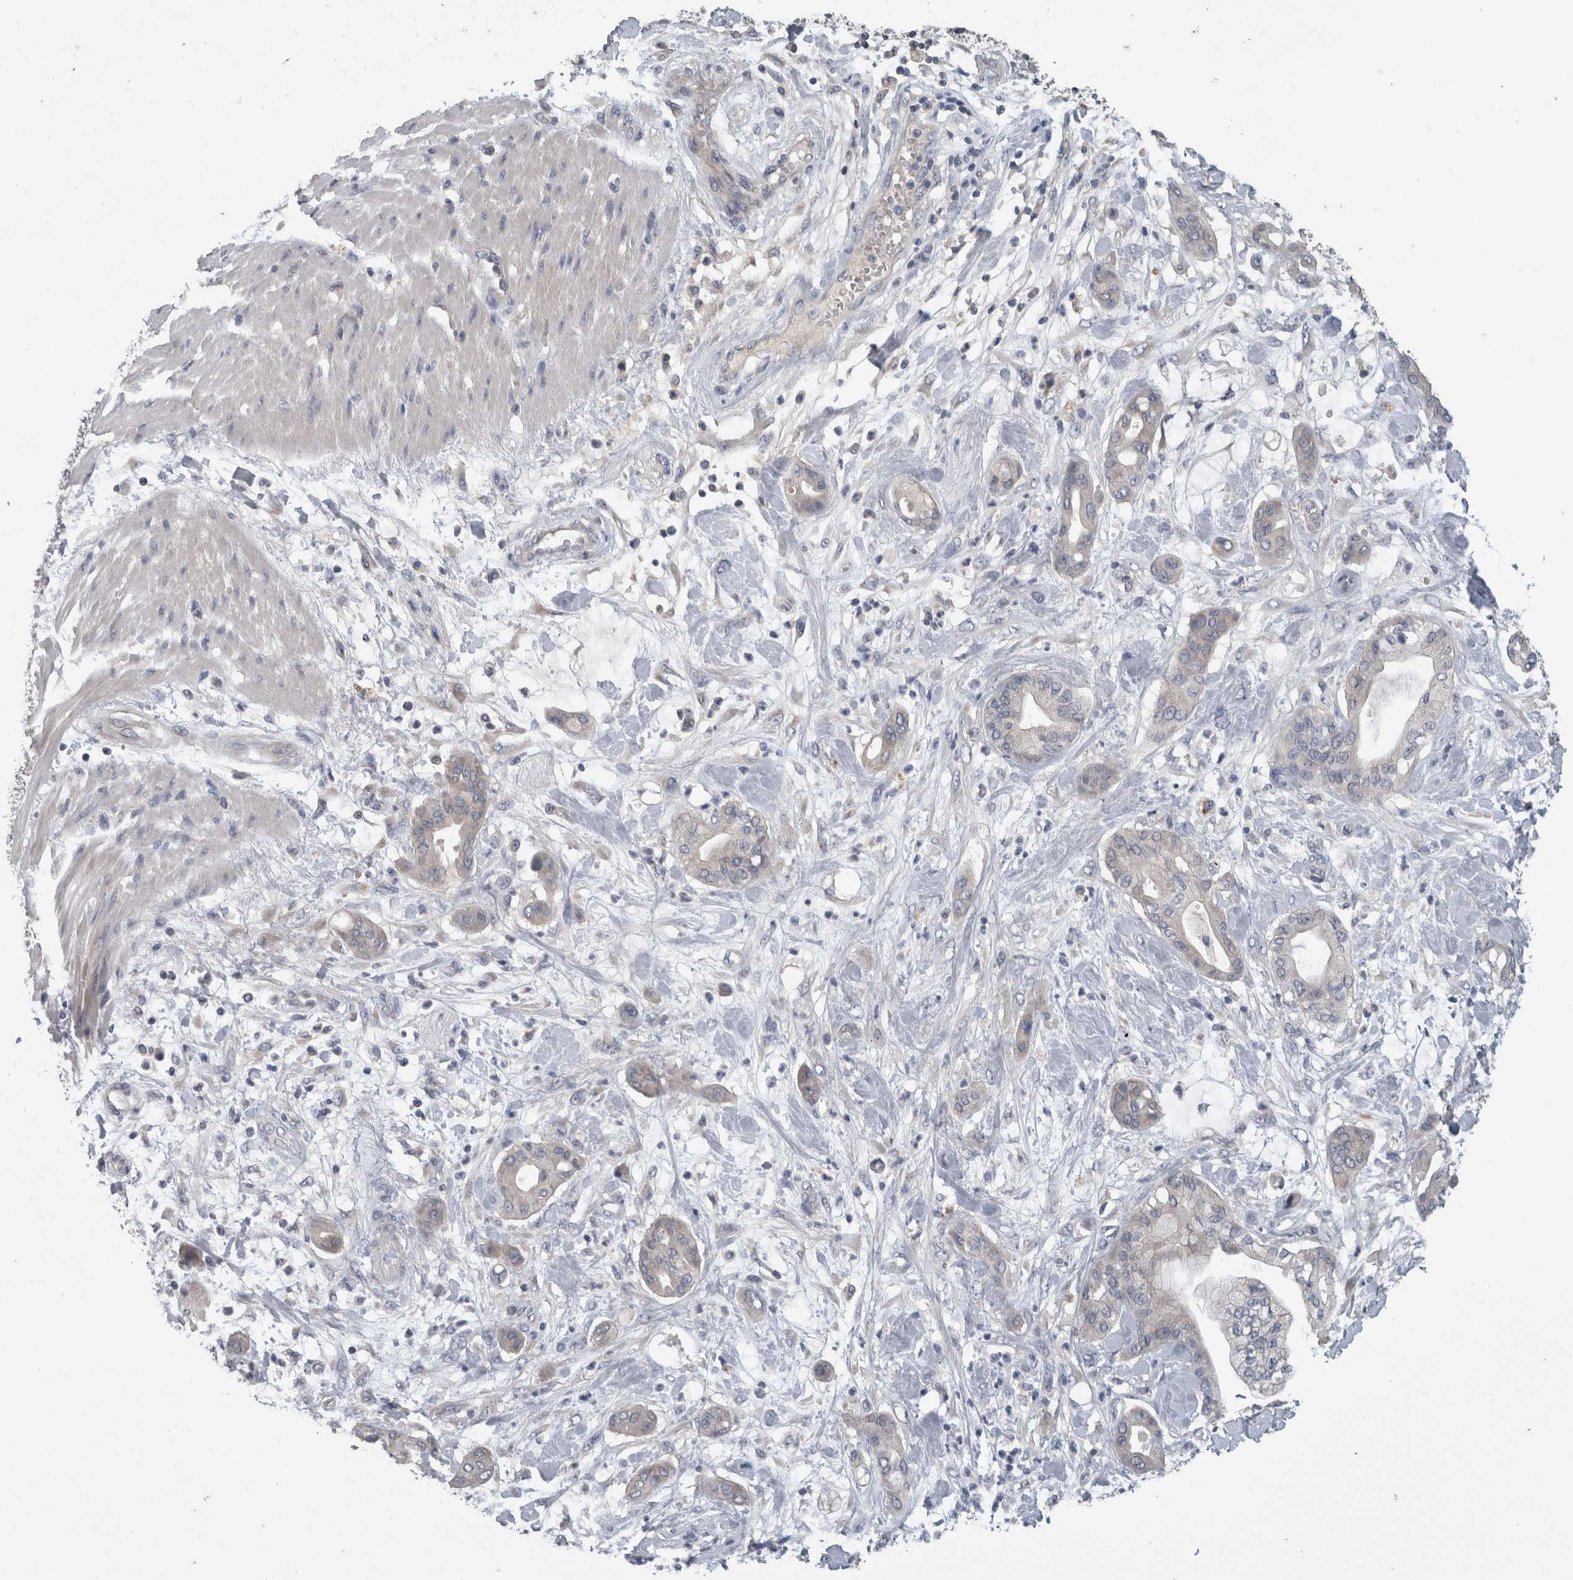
{"staining": {"intensity": "negative", "quantity": "none", "location": "none"}, "tissue": "pancreatic cancer", "cell_type": "Tumor cells", "image_type": "cancer", "snomed": [{"axis": "morphology", "description": "Adenocarcinoma, NOS"}, {"axis": "morphology", "description": "Adenocarcinoma, metastatic, NOS"}, {"axis": "topography", "description": "Lymph node"}, {"axis": "topography", "description": "Pancreas"}, {"axis": "topography", "description": "Duodenum"}], "caption": "Metastatic adenocarcinoma (pancreatic) was stained to show a protein in brown. There is no significant positivity in tumor cells. (DAB (3,3'-diaminobenzidine) immunohistochemistry (IHC), high magnification).", "gene": "SLC22A11", "patient": {"sex": "female", "age": 64}}